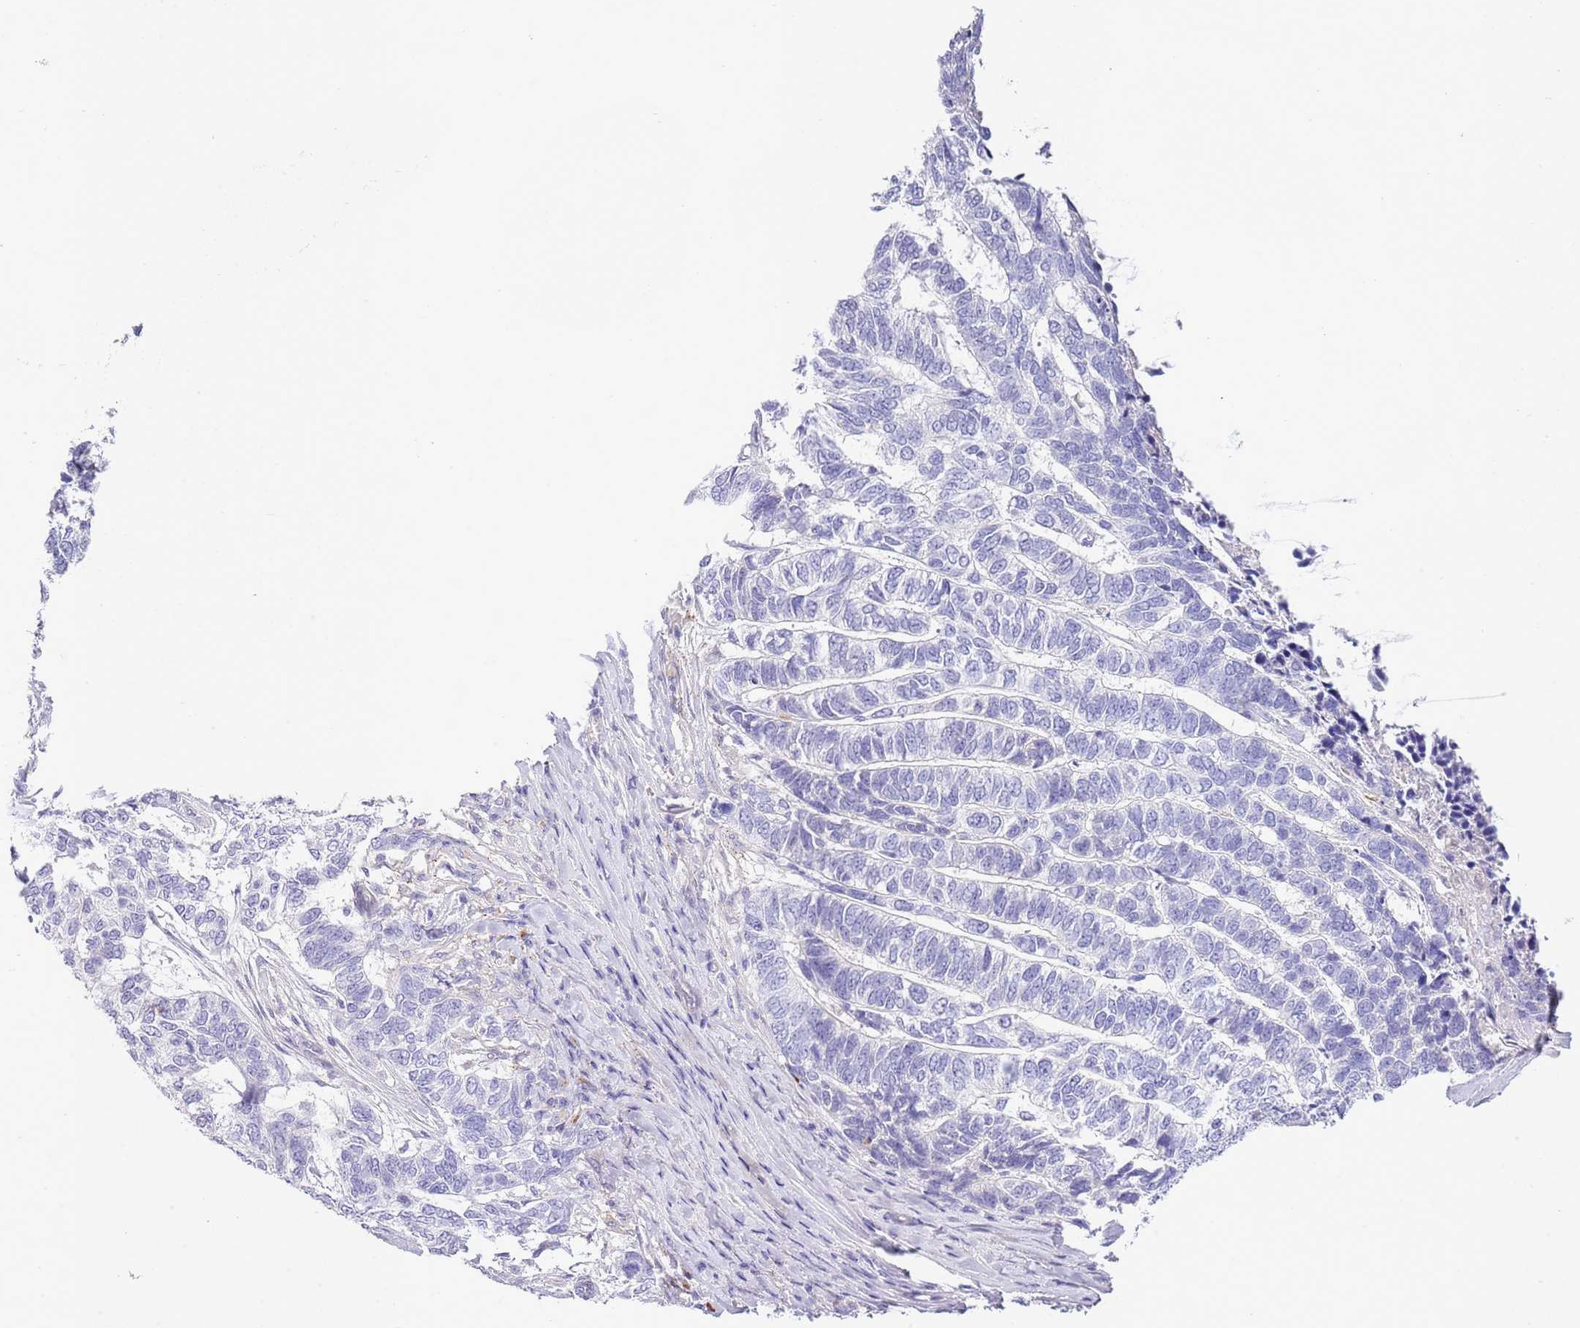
{"staining": {"intensity": "negative", "quantity": "none", "location": "none"}, "tissue": "skin cancer", "cell_type": "Tumor cells", "image_type": "cancer", "snomed": [{"axis": "morphology", "description": "Basal cell carcinoma"}, {"axis": "topography", "description": "Skin"}], "caption": "Immunohistochemistry (IHC) of skin cancer displays no positivity in tumor cells.", "gene": "ABHD17A", "patient": {"sex": "female", "age": 65}}